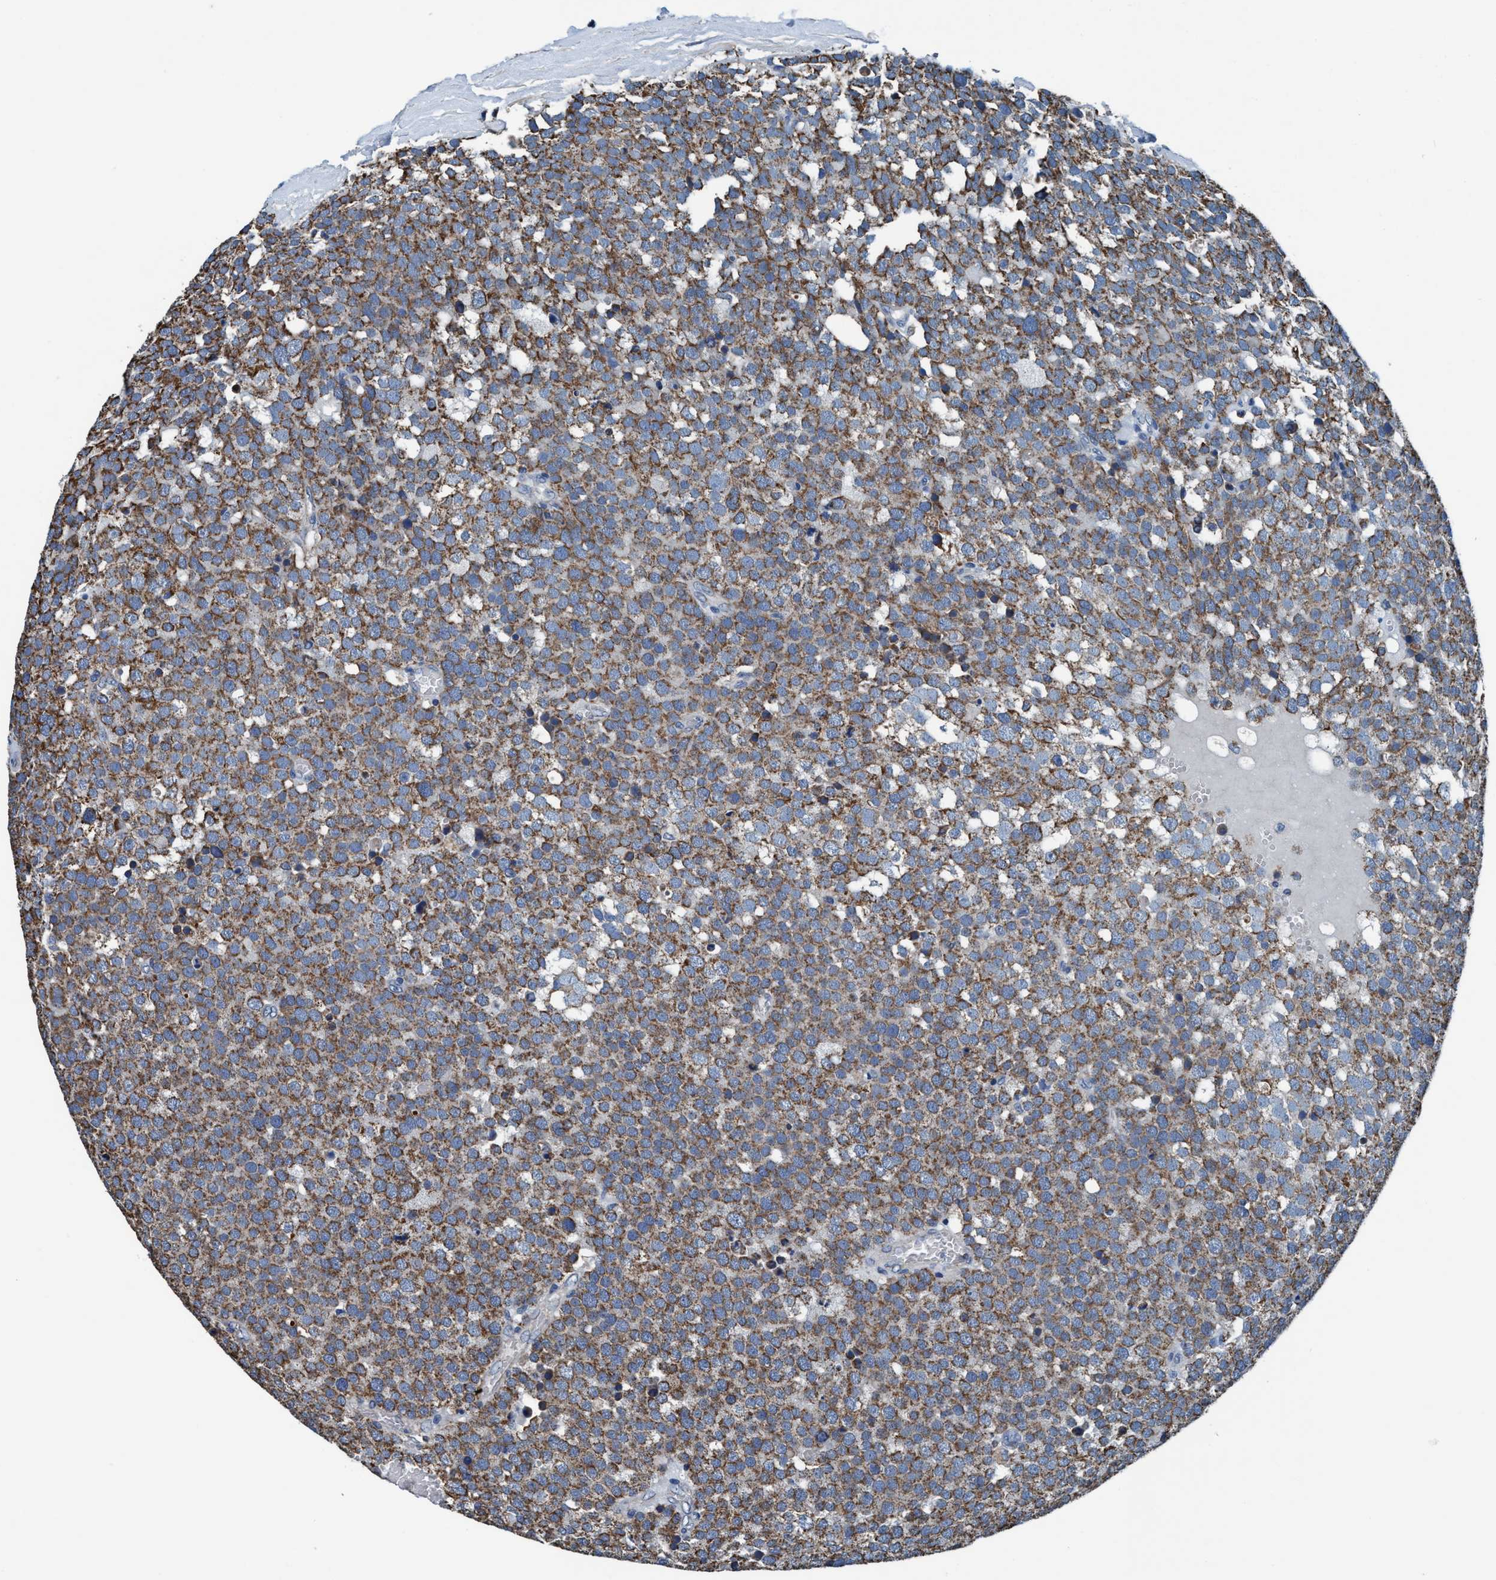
{"staining": {"intensity": "moderate", "quantity": ">75%", "location": "cytoplasmic/membranous"}, "tissue": "testis cancer", "cell_type": "Tumor cells", "image_type": "cancer", "snomed": [{"axis": "morphology", "description": "Normal tissue, NOS"}, {"axis": "morphology", "description": "Seminoma, NOS"}, {"axis": "topography", "description": "Testis"}], "caption": "Human testis cancer stained with a brown dye reveals moderate cytoplasmic/membranous positive expression in approximately >75% of tumor cells.", "gene": "ANKFN1", "patient": {"sex": "male", "age": 71}}